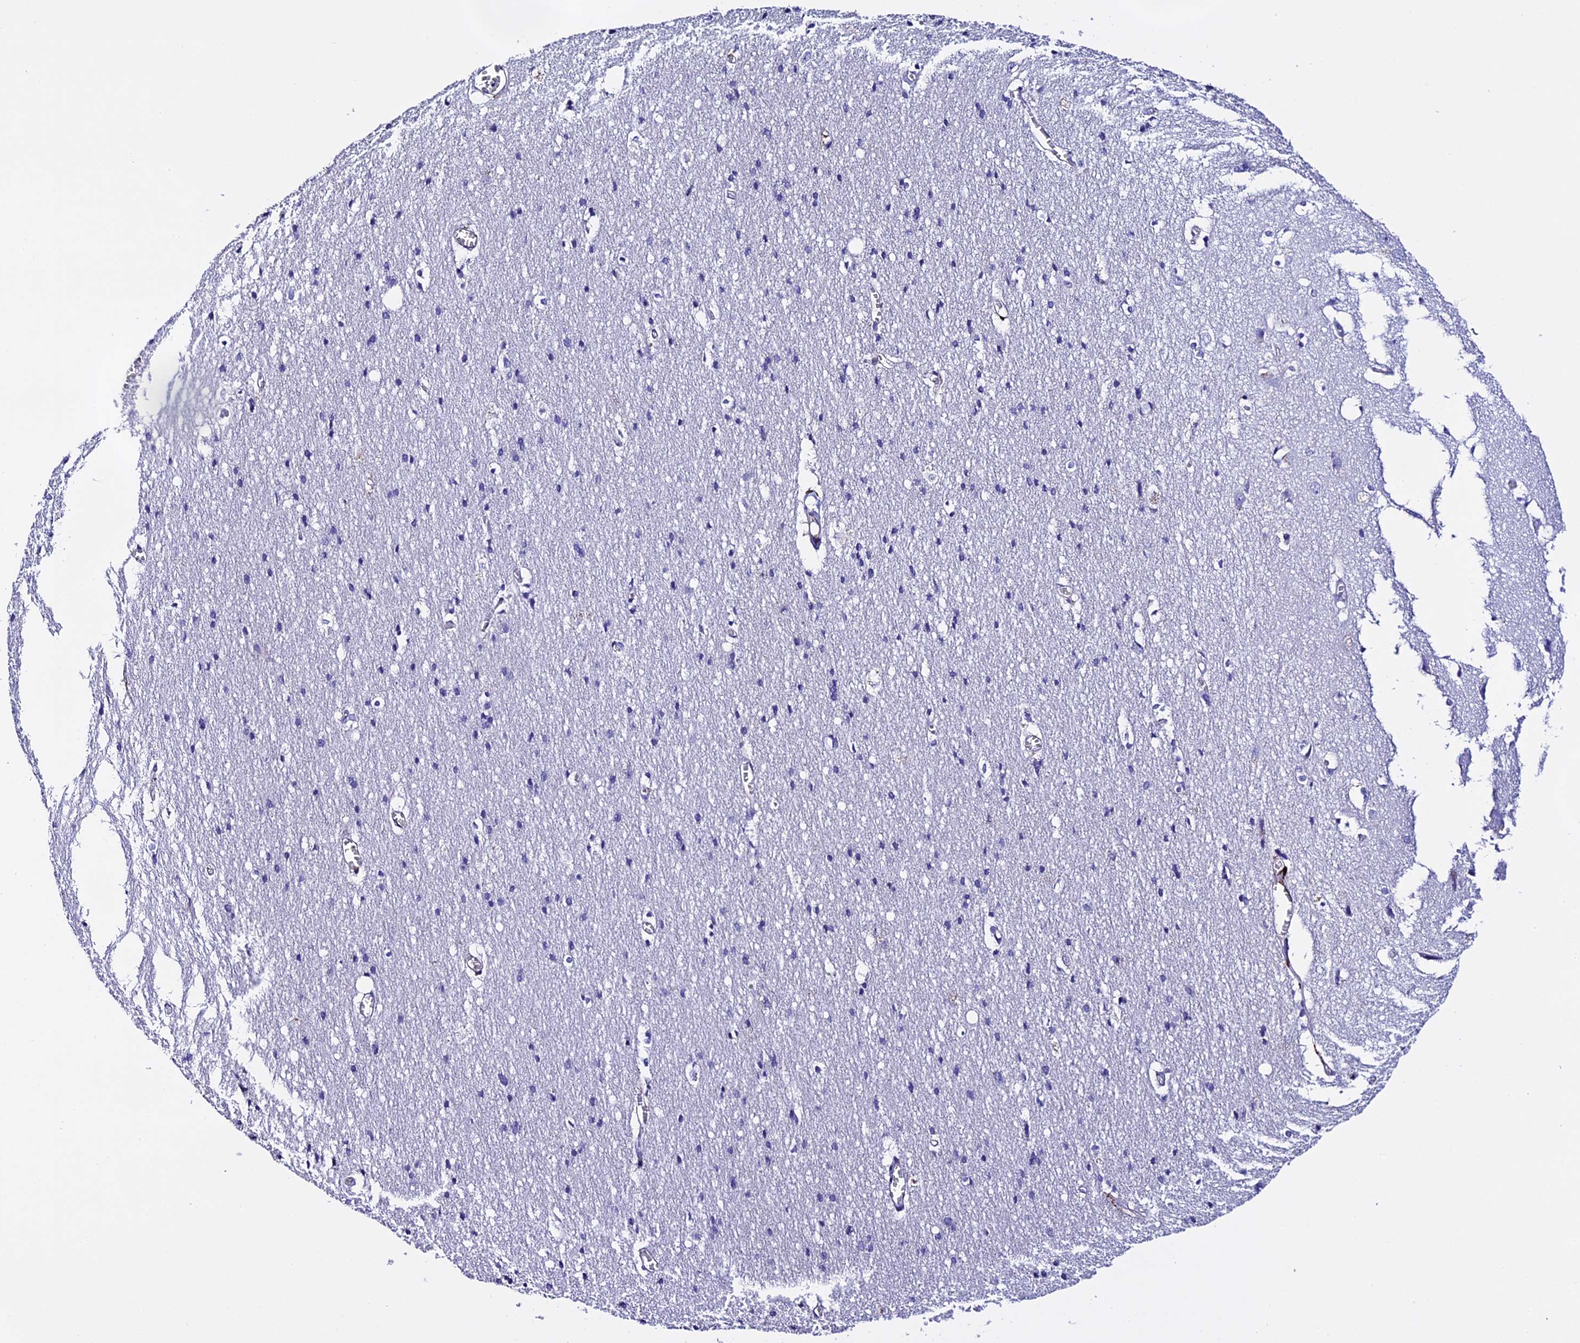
{"staining": {"intensity": "negative", "quantity": "none", "location": "none"}, "tissue": "cerebral cortex", "cell_type": "Endothelial cells", "image_type": "normal", "snomed": [{"axis": "morphology", "description": "Normal tissue, NOS"}, {"axis": "topography", "description": "Cerebral cortex"}], "caption": "A micrograph of human cerebral cortex is negative for staining in endothelial cells. (Brightfield microscopy of DAB immunohistochemistry at high magnification).", "gene": "NOD2", "patient": {"sex": "male", "age": 54}}